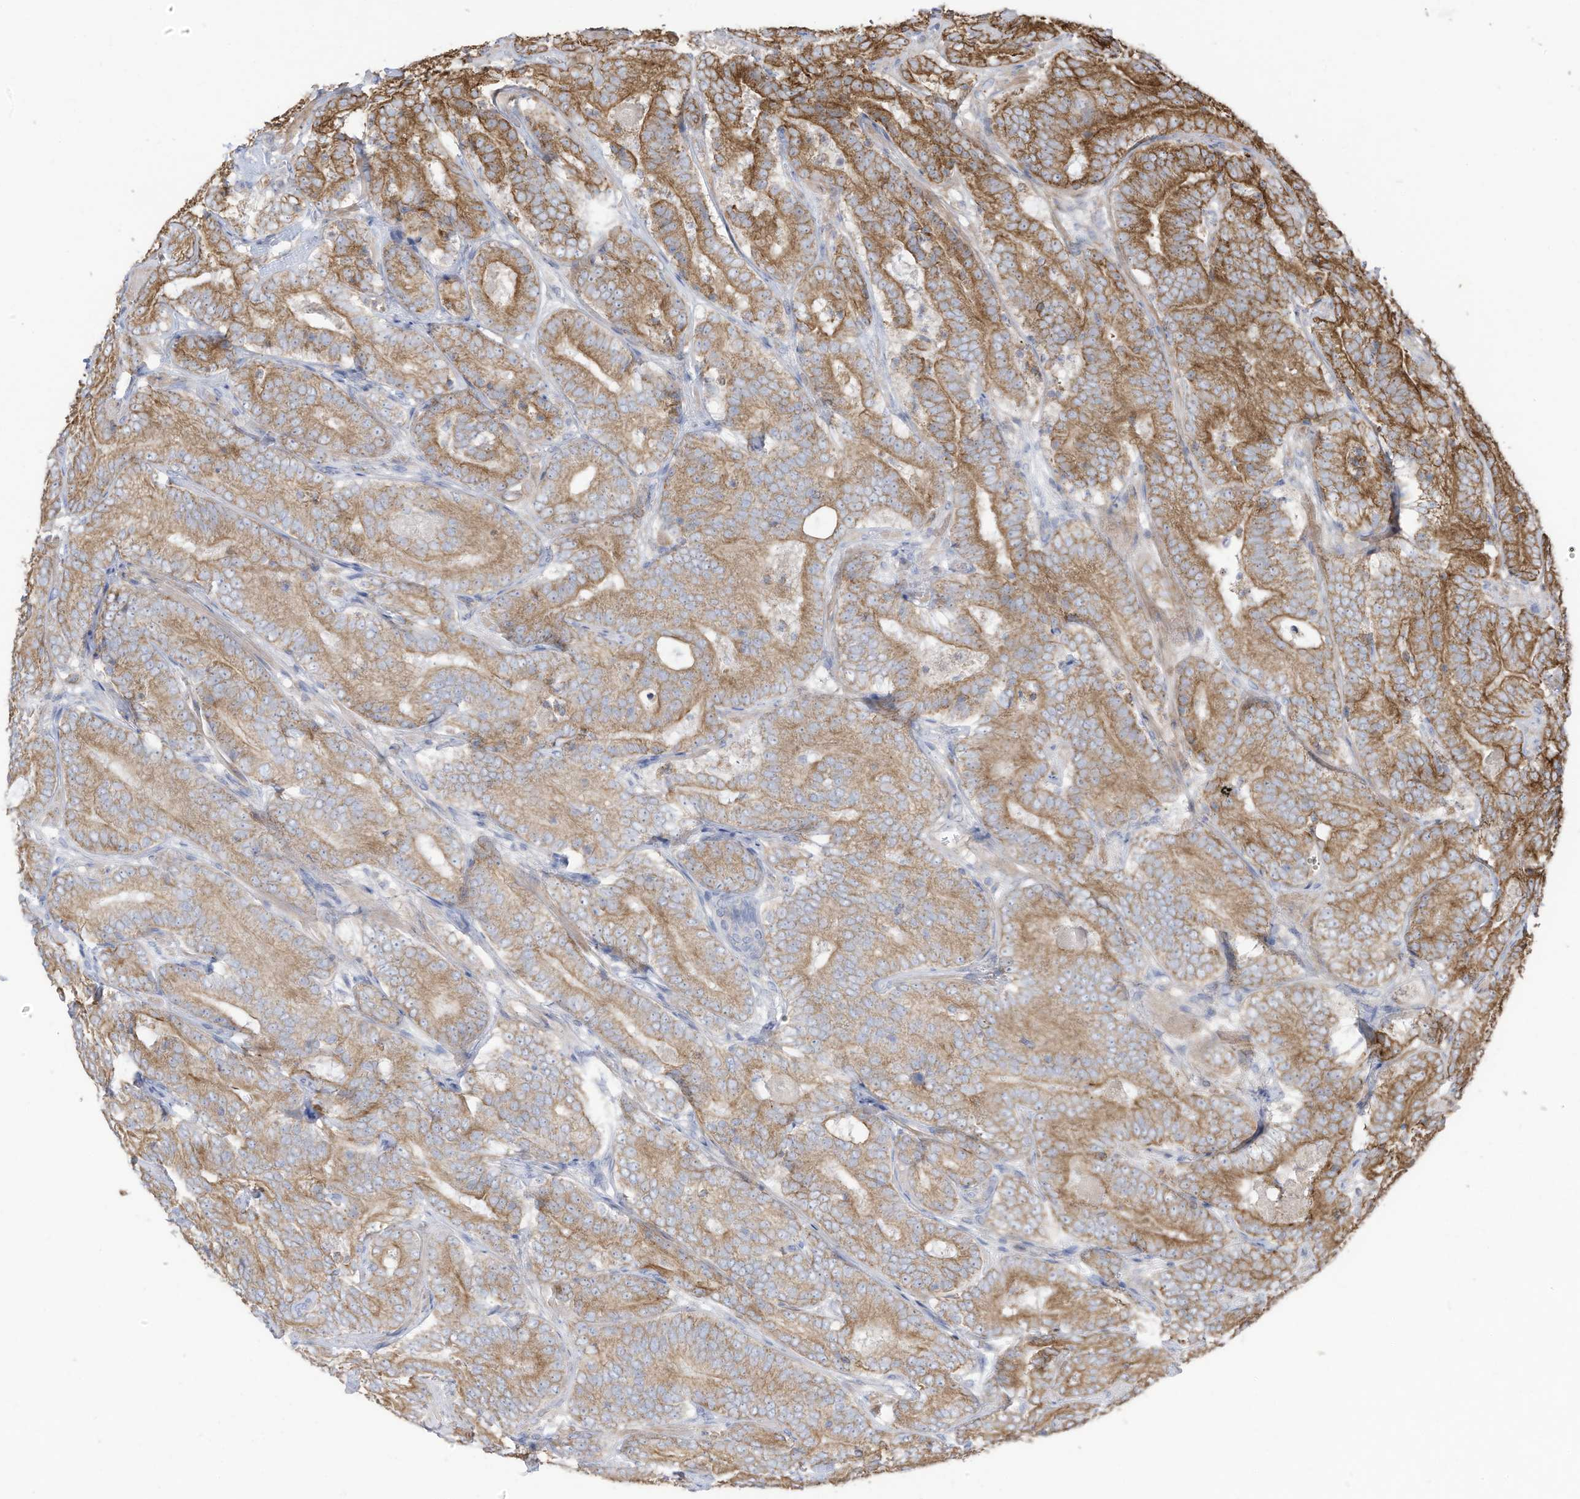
{"staining": {"intensity": "moderate", "quantity": ">75%", "location": "cytoplasmic/membranous"}, "tissue": "prostate cancer", "cell_type": "Tumor cells", "image_type": "cancer", "snomed": [{"axis": "morphology", "description": "Adenocarcinoma, High grade"}, {"axis": "topography", "description": "Prostate"}], "caption": "Prostate high-grade adenocarcinoma stained with DAB (3,3'-diaminobenzidine) IHC exhibits medium levels of moderate cytoplasmic/membranous positivity in about >75% of tumor cells.", "gene": "CGAS", "patient": {"sex": "male", "age": 57}}